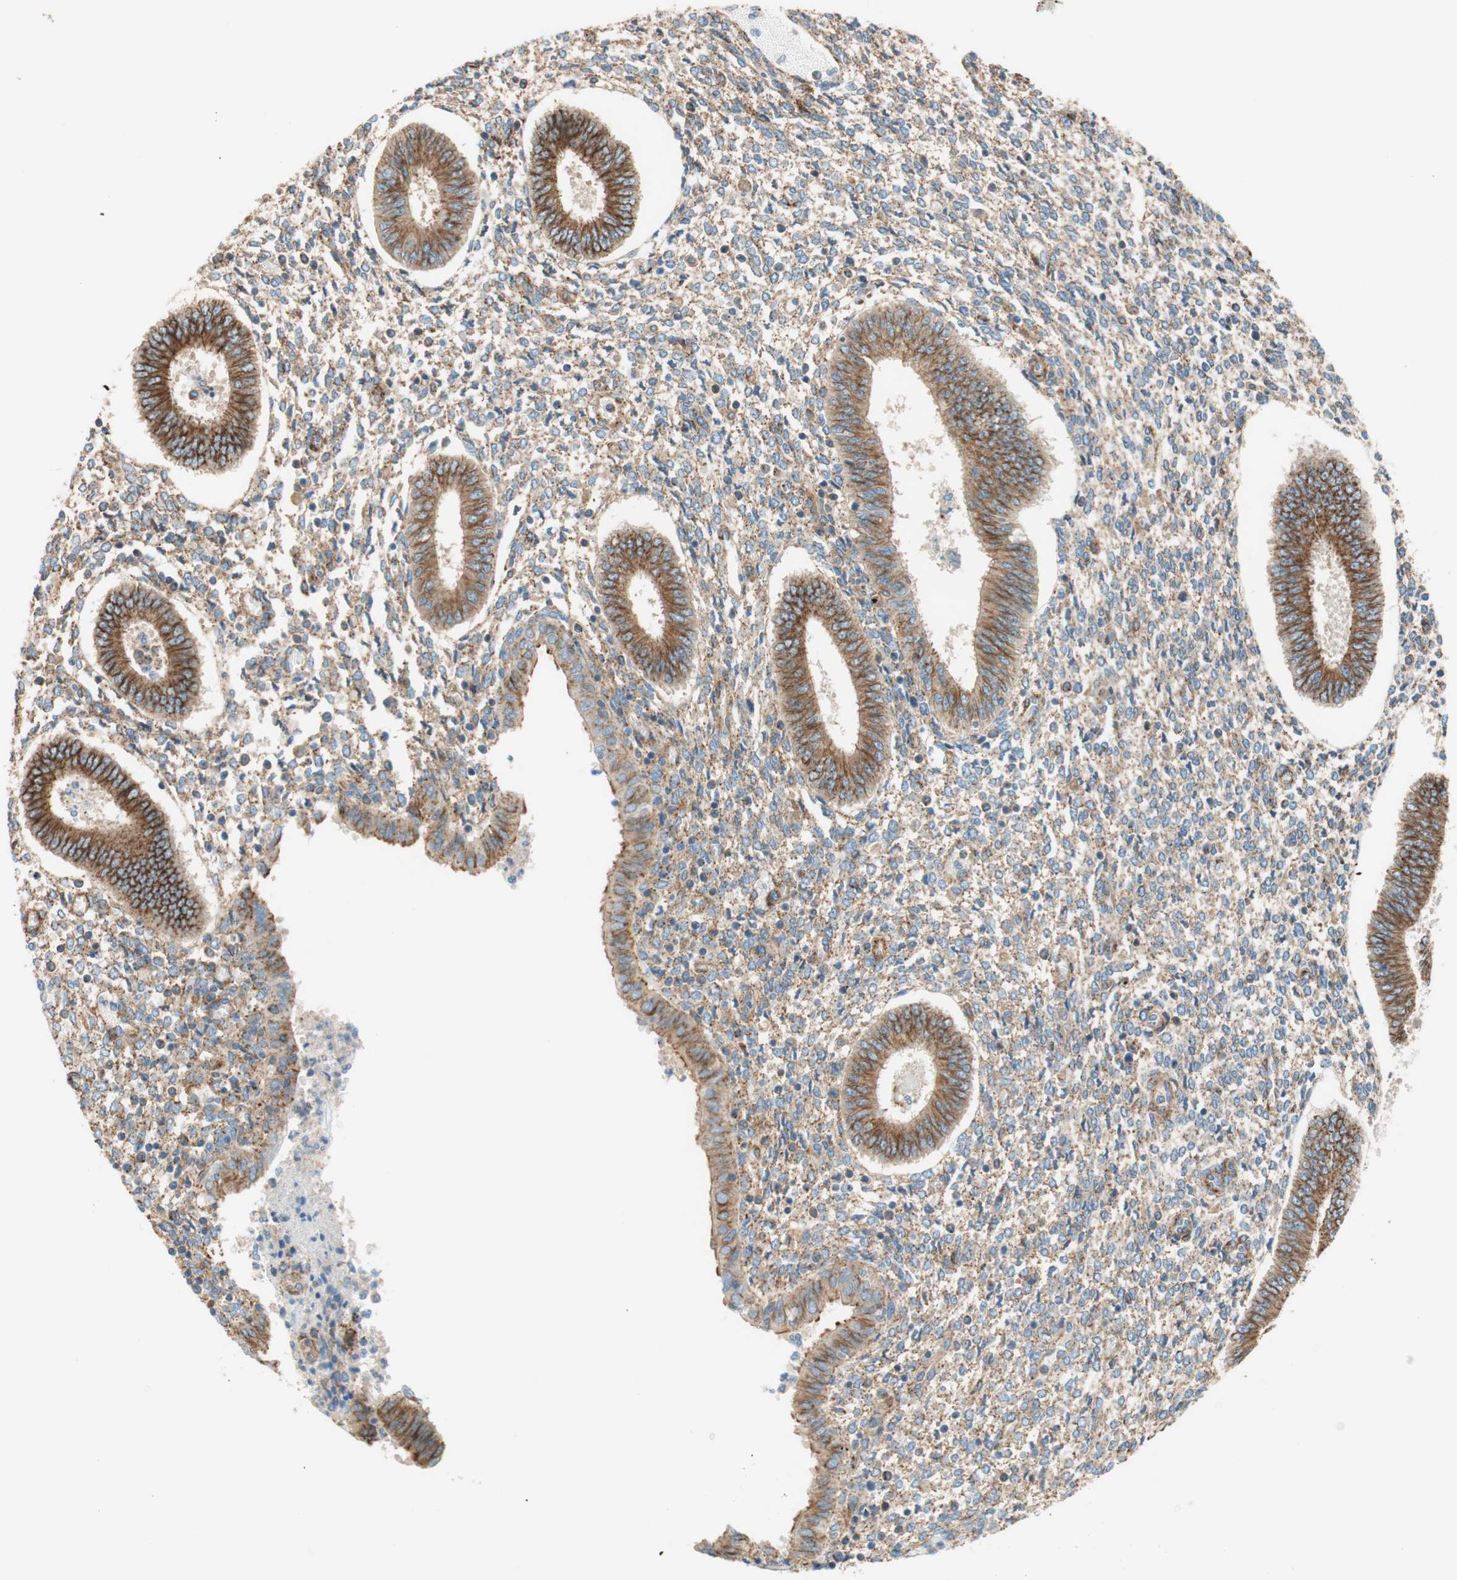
{"staining": {"intensity": "moderate", "quantity": ">75%", "location": "cytoplasmic/membranous"}, "tissue": "endometrium", "cell_type": "Cells in endometrial stroma", "image_type": "normal", "snomed": [{"axis": "morphology", "description": "Normal tissue, NOS"}, {"axis": "topography", "description": "Endometrium"}], "caption": "Immunohistochemical staining of normal endometrium shows moderate cytoplasmic/membranous protein positivity in about >75% of cells in endometrial stroma. (DAB = brown stain, brightfield microscopy at high magnification).", "gene": "VPS26A", "patient": {"sex": "female", "age": 35}}